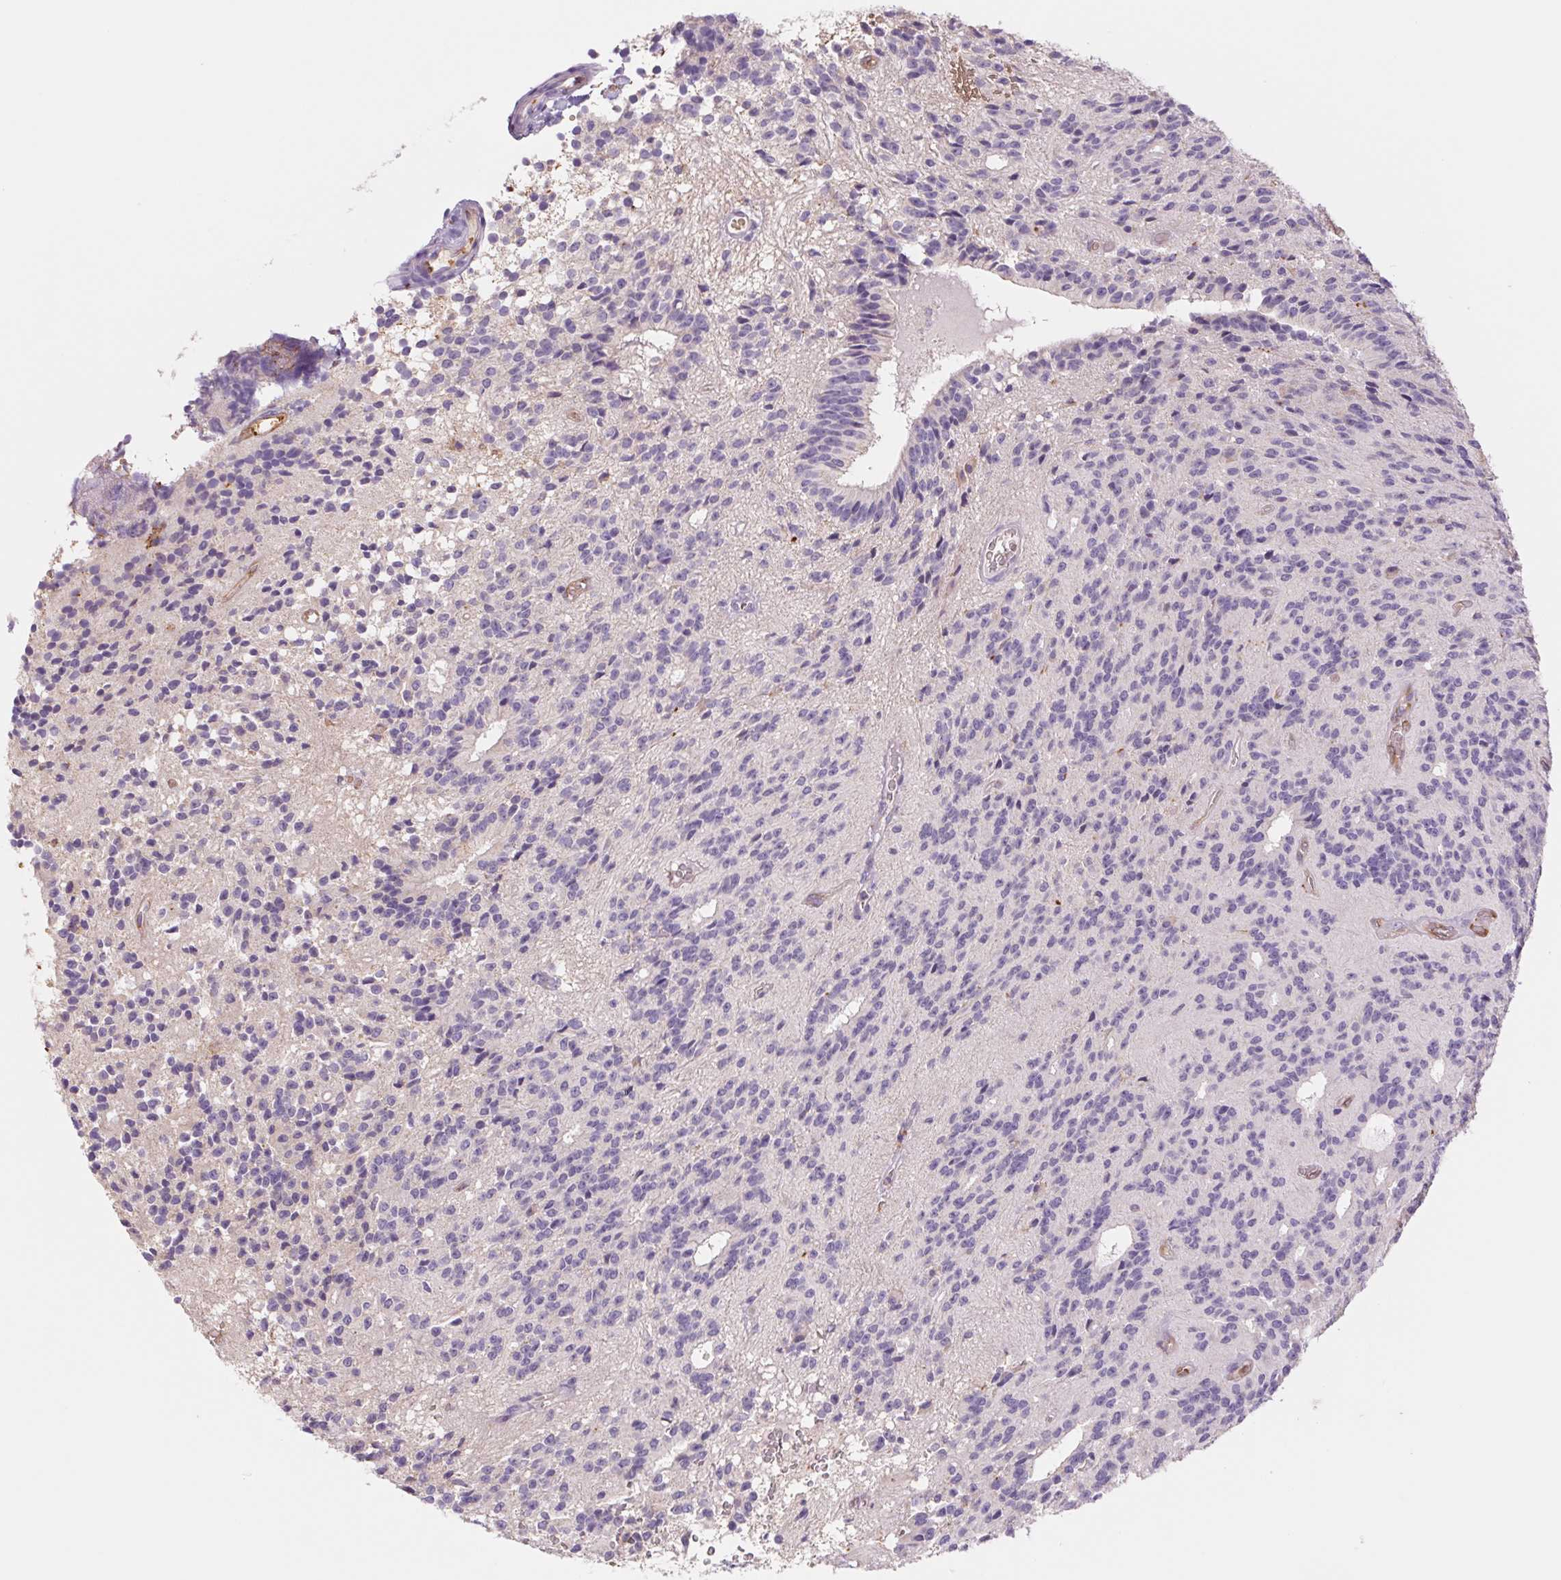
{"staining": {"intensity": "negative", "quantity": "none", "location": "none"}, "tissue": "glioma", "cell_type": "Tumor cells", "image_type": "cancer", "snomed": [{"axis": "morphology", "description": "Glioma, malignant, Low grade"}, {"axis": "topography", "description": "Brain"}], "caption": "Human glioma stained for a protein using immunohistochemistry shows no staining in tumor cells.", "gene": "IGFL3", "patient": {"sex": "male", "age": 31}}